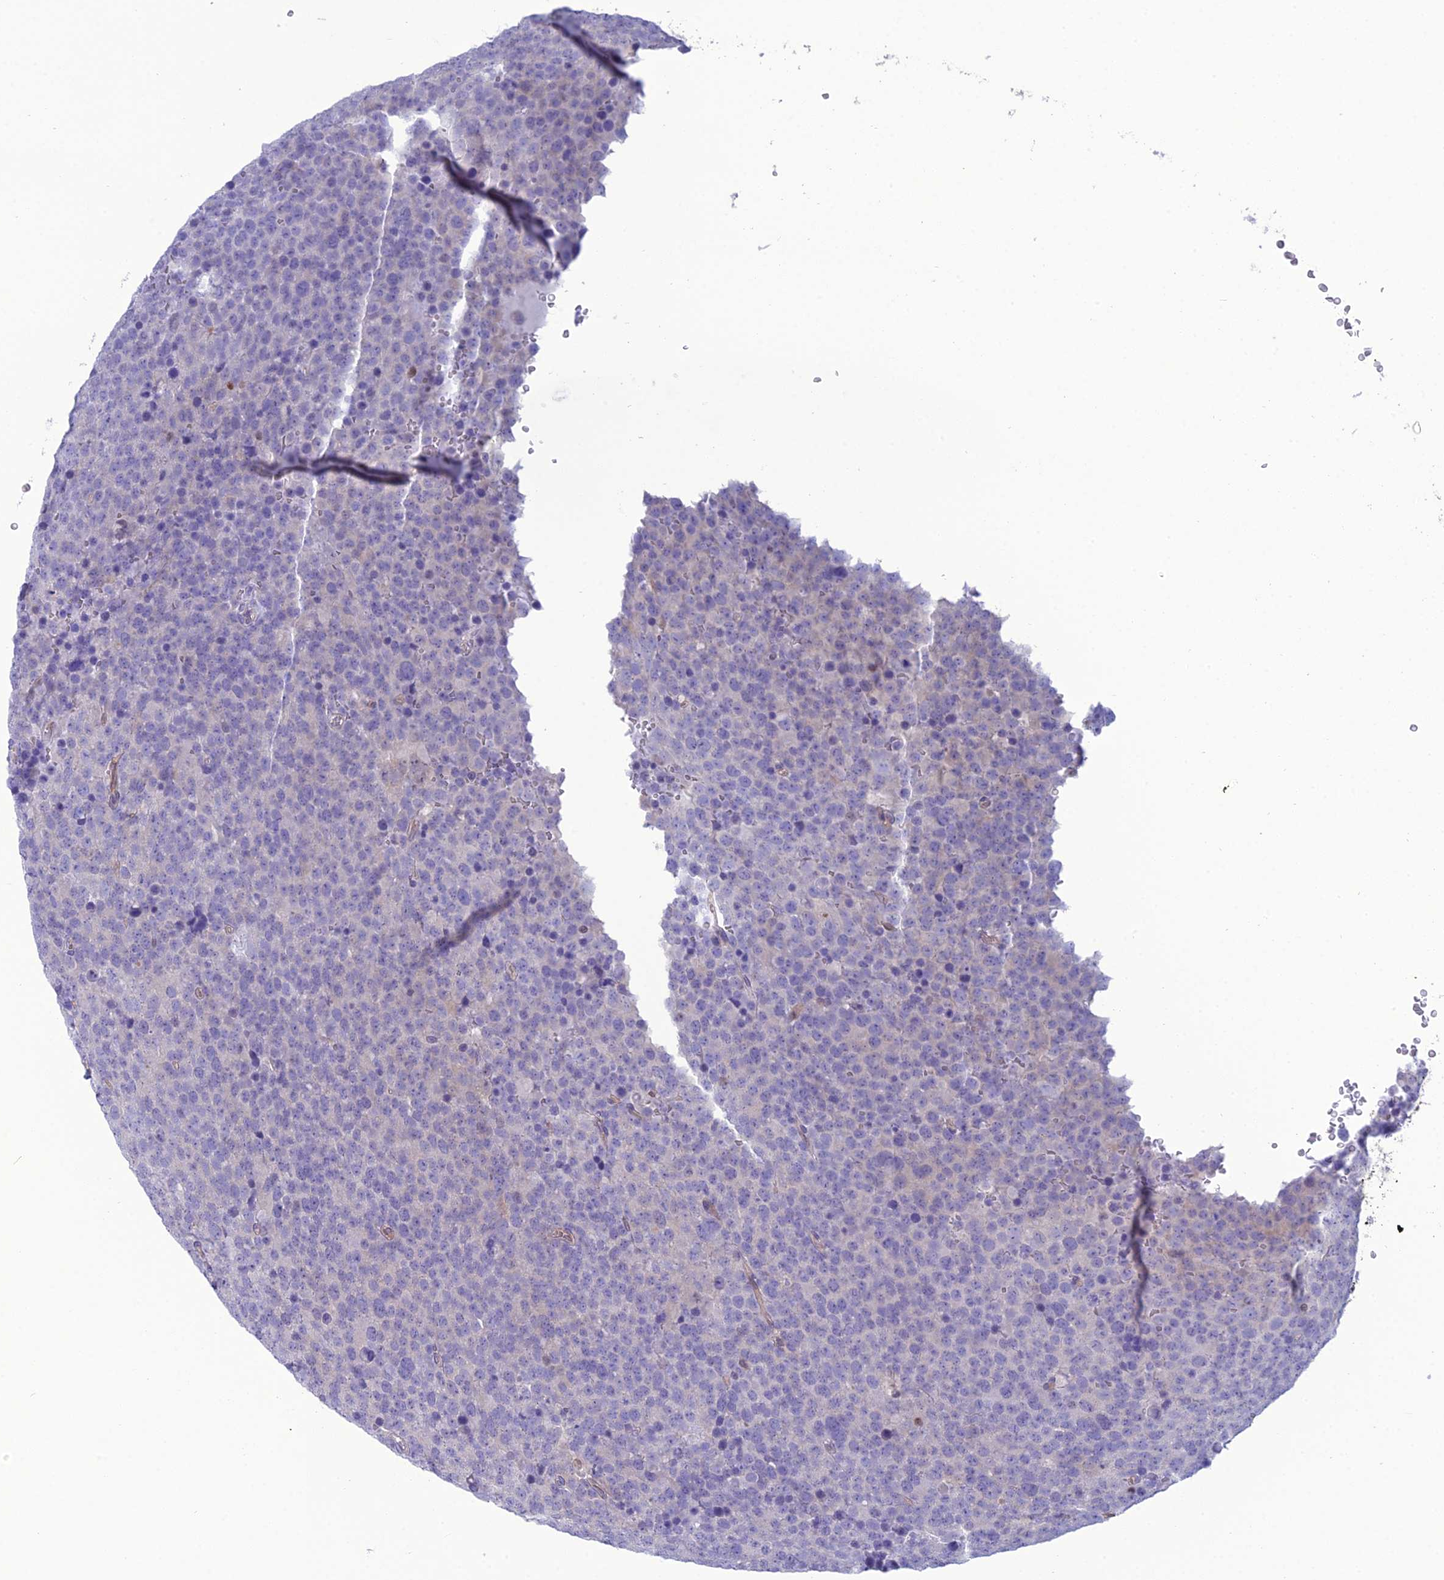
{"staining": {"intensity": "negative", "quantity": "none", "location": "none"}, "tissue": "testis cancer", "cell_type": "Tumor cells", "image_type": "cancer", "snomed": [{"axis": "morphology", "description": "Seminoma, NOS"}, {"axis": "topography", "description": "Testis"}], "caption": "The IHC histopathology image has no significant staining in tumor cells of seminoma (testis) tissue.", "gene": "GNPNAT1", "patient": {"sex": "male", "age": 71}}